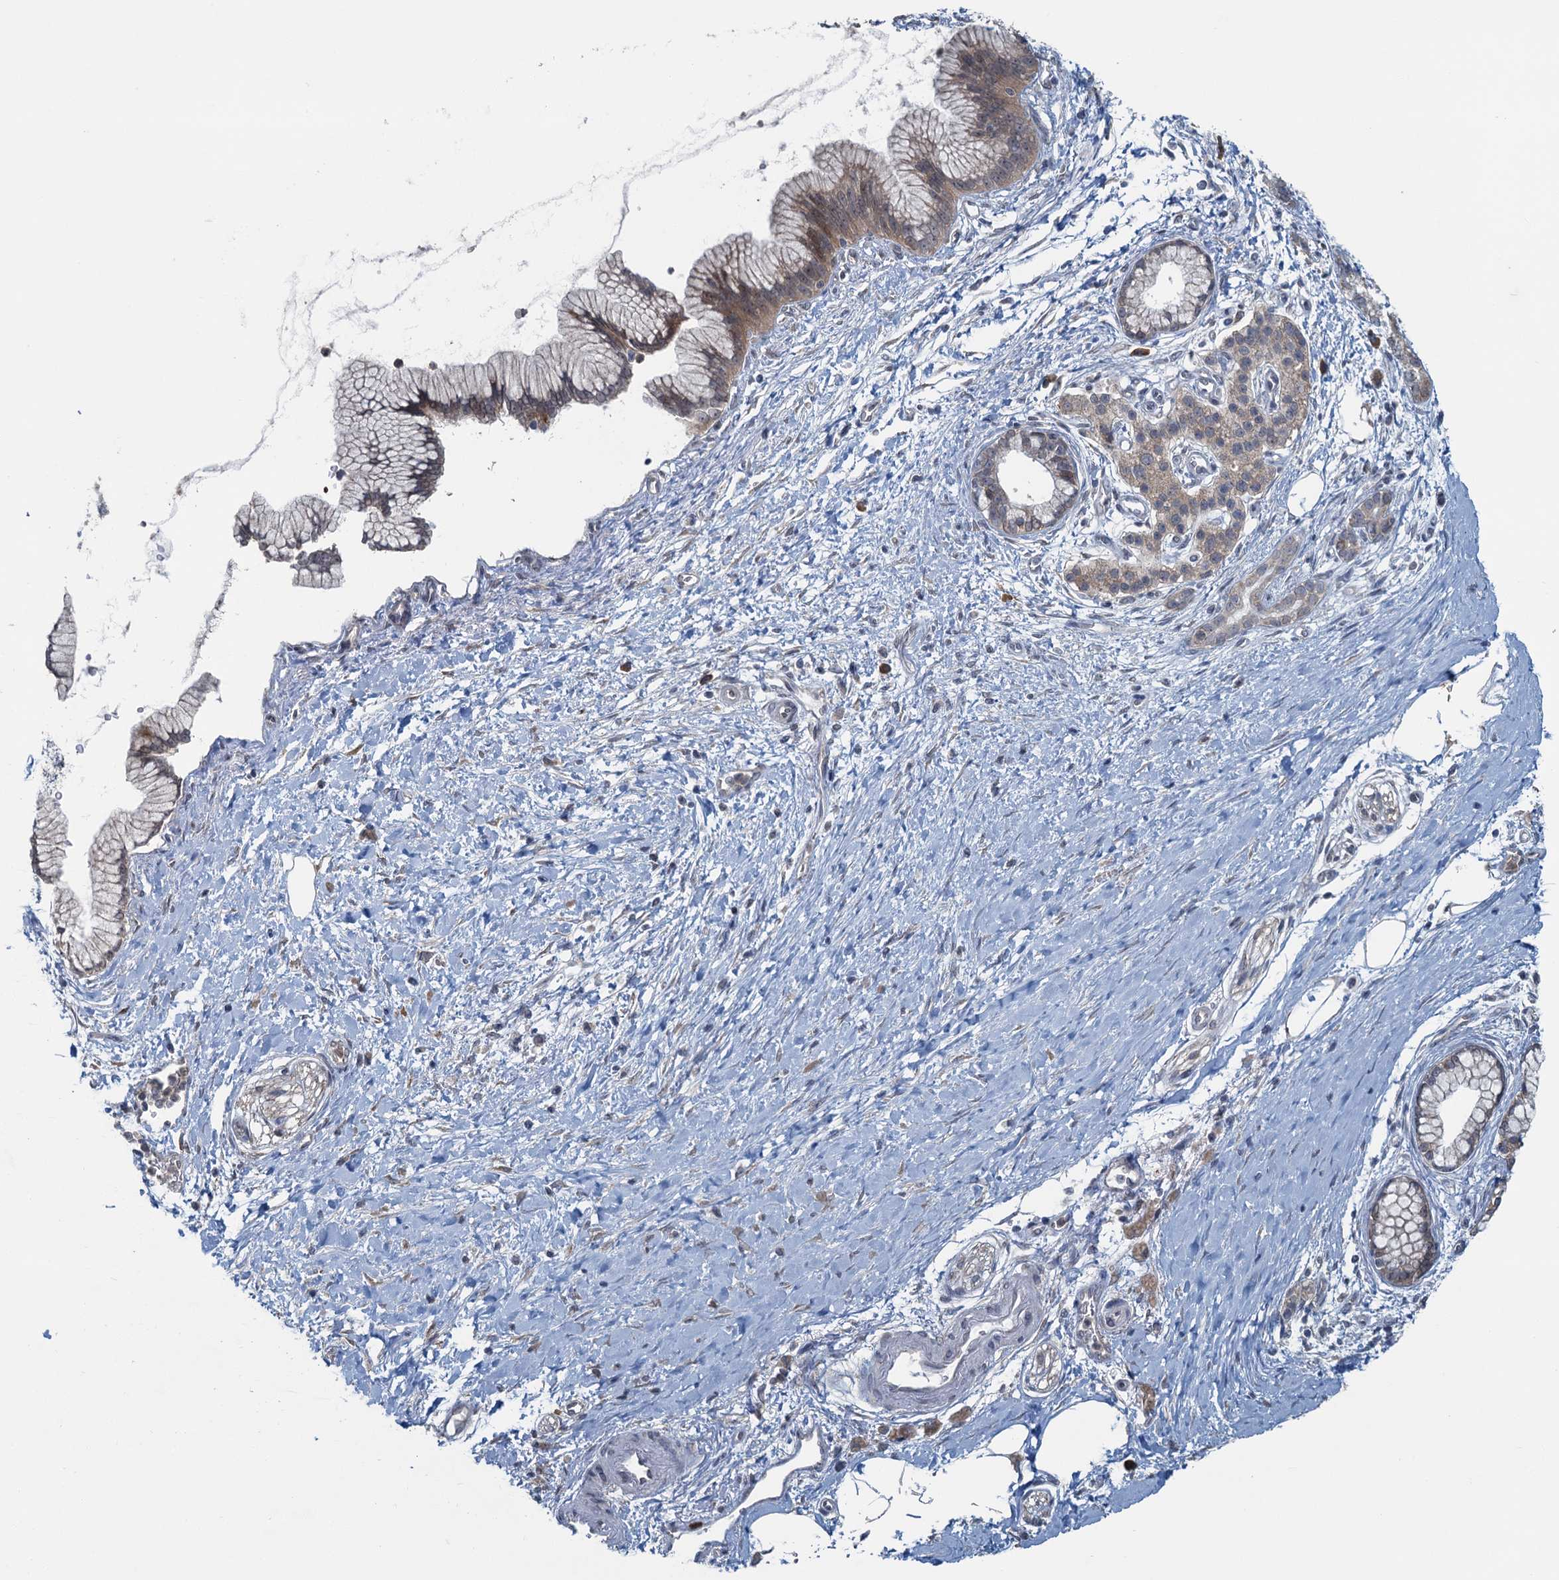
{"staining": {"intensity": "weak", "quantity": "25%-75%", "location": "cytoplasmic/membranous"}, "tissue": "pancreatic cancer", "cell_type": "Tumor cells", "image_type": "cancer", "snomed": [{"axis": "morphology", "description": "Adenocarcinoma, NOS"}, {"axis": "topography", "description": "Pancreas"}], "caption": "A micrograph of pancreatic cancer (adenocarcinoma) stained for a protein shows weak cytoplasmic/membranous brown staining in tumor cells.", "gene": "TEX35", "patient": {"sex": "male", "age": 58}}